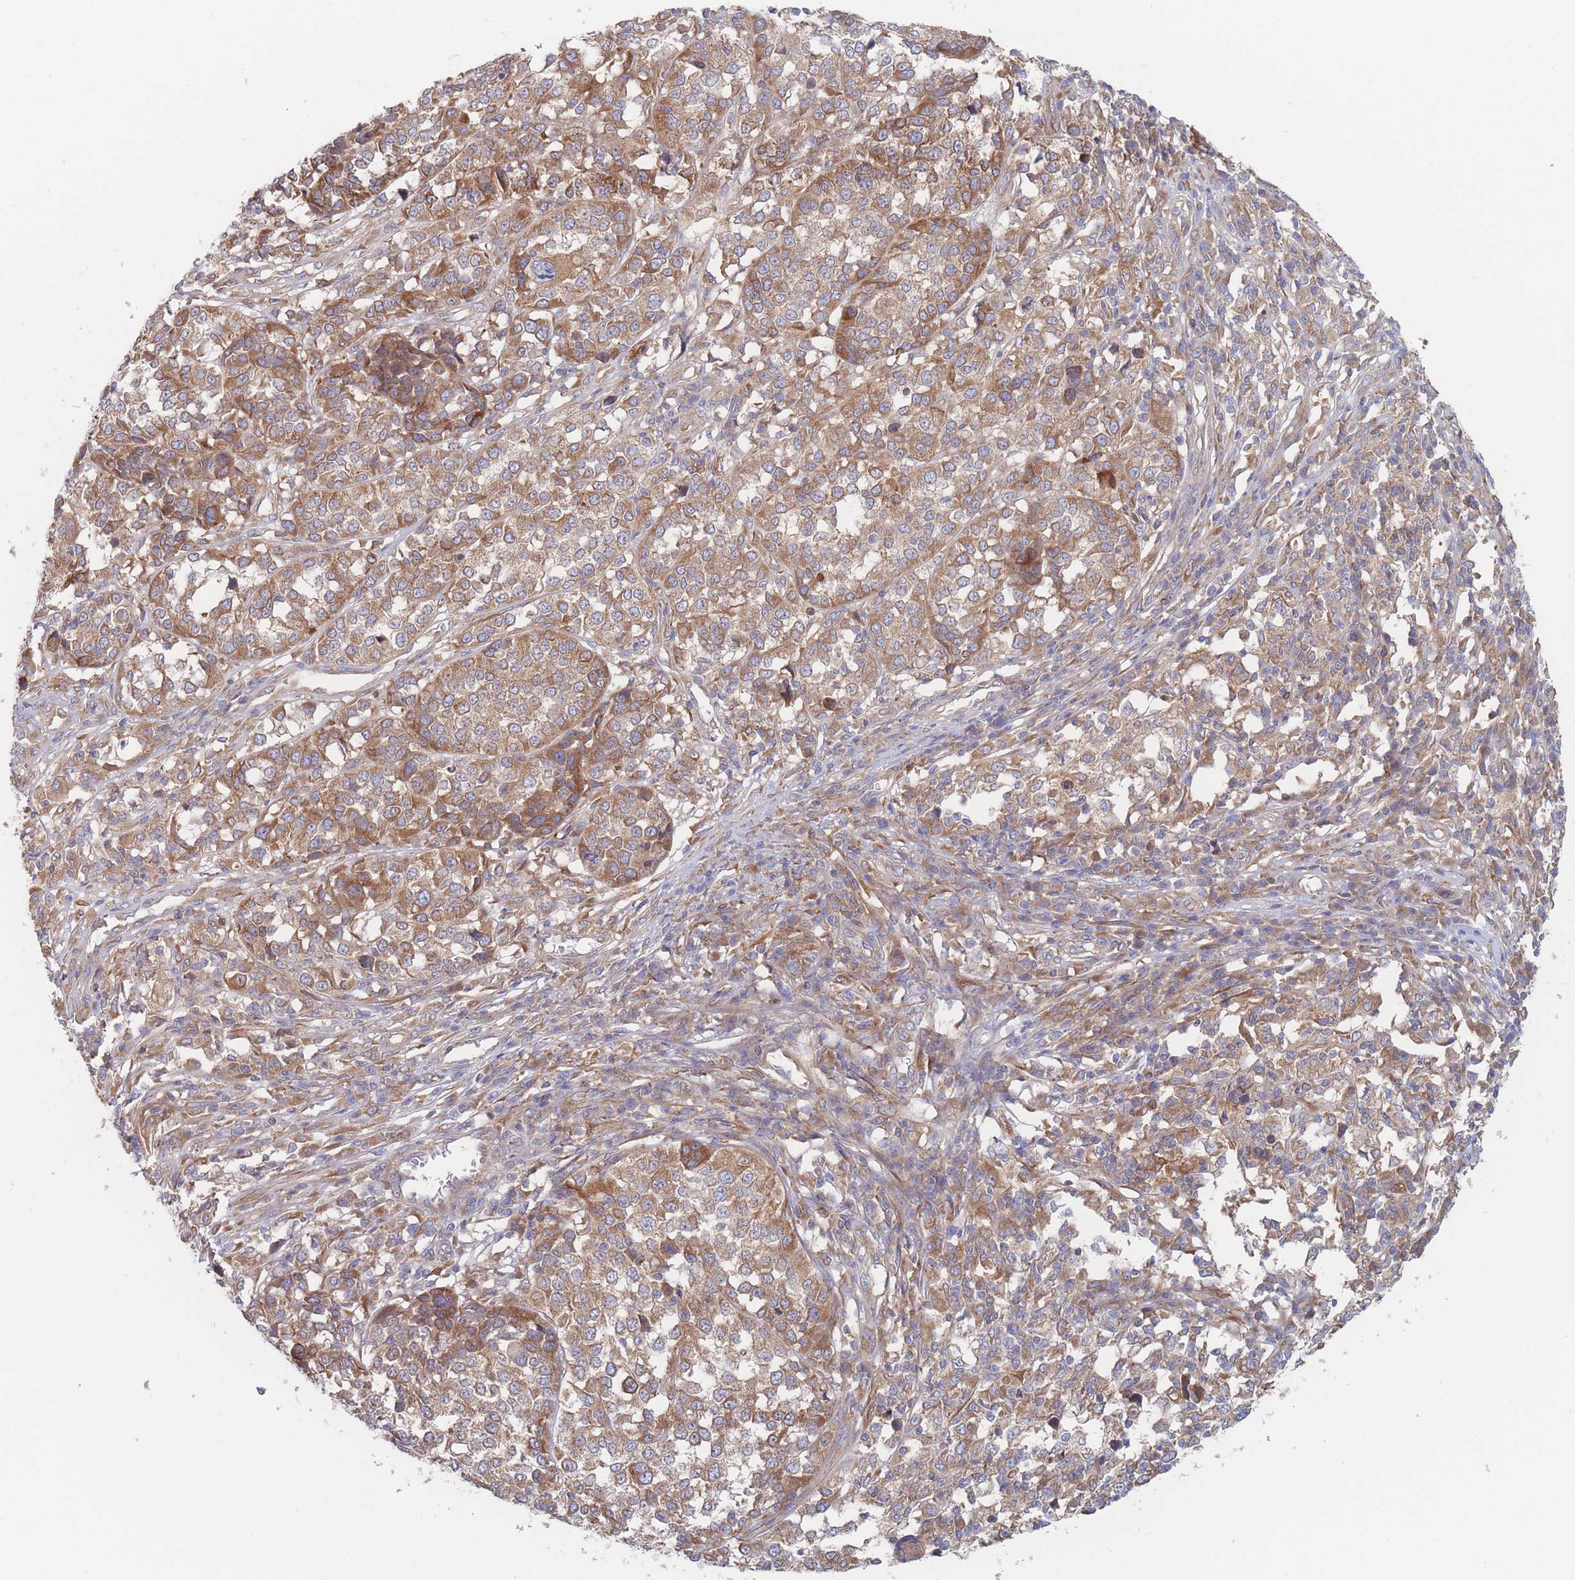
{"staining": {"intensity": "moderate", "quantity": ">75%", "location": "cytoplasmic/membranous"}, "tissue": "melanoma", "cell_type": "Tumor cells", "image_type": "cancer", "snomed": [{"axis": "morphology", "description": "Malignant melanoma, Metastatic site"}, {"axis": "topography", "description": "Lymph node"}], "caption": "Tumor cells show medium levels of moderate cytoplasmic/membranous staining in approximately >75% of cells in human malignant melanoma (metastatic site). (IHC, brightfield microscopy, high magnification).", "gene": "KDSR", "patient": {"sex": "male", "age": 44}}